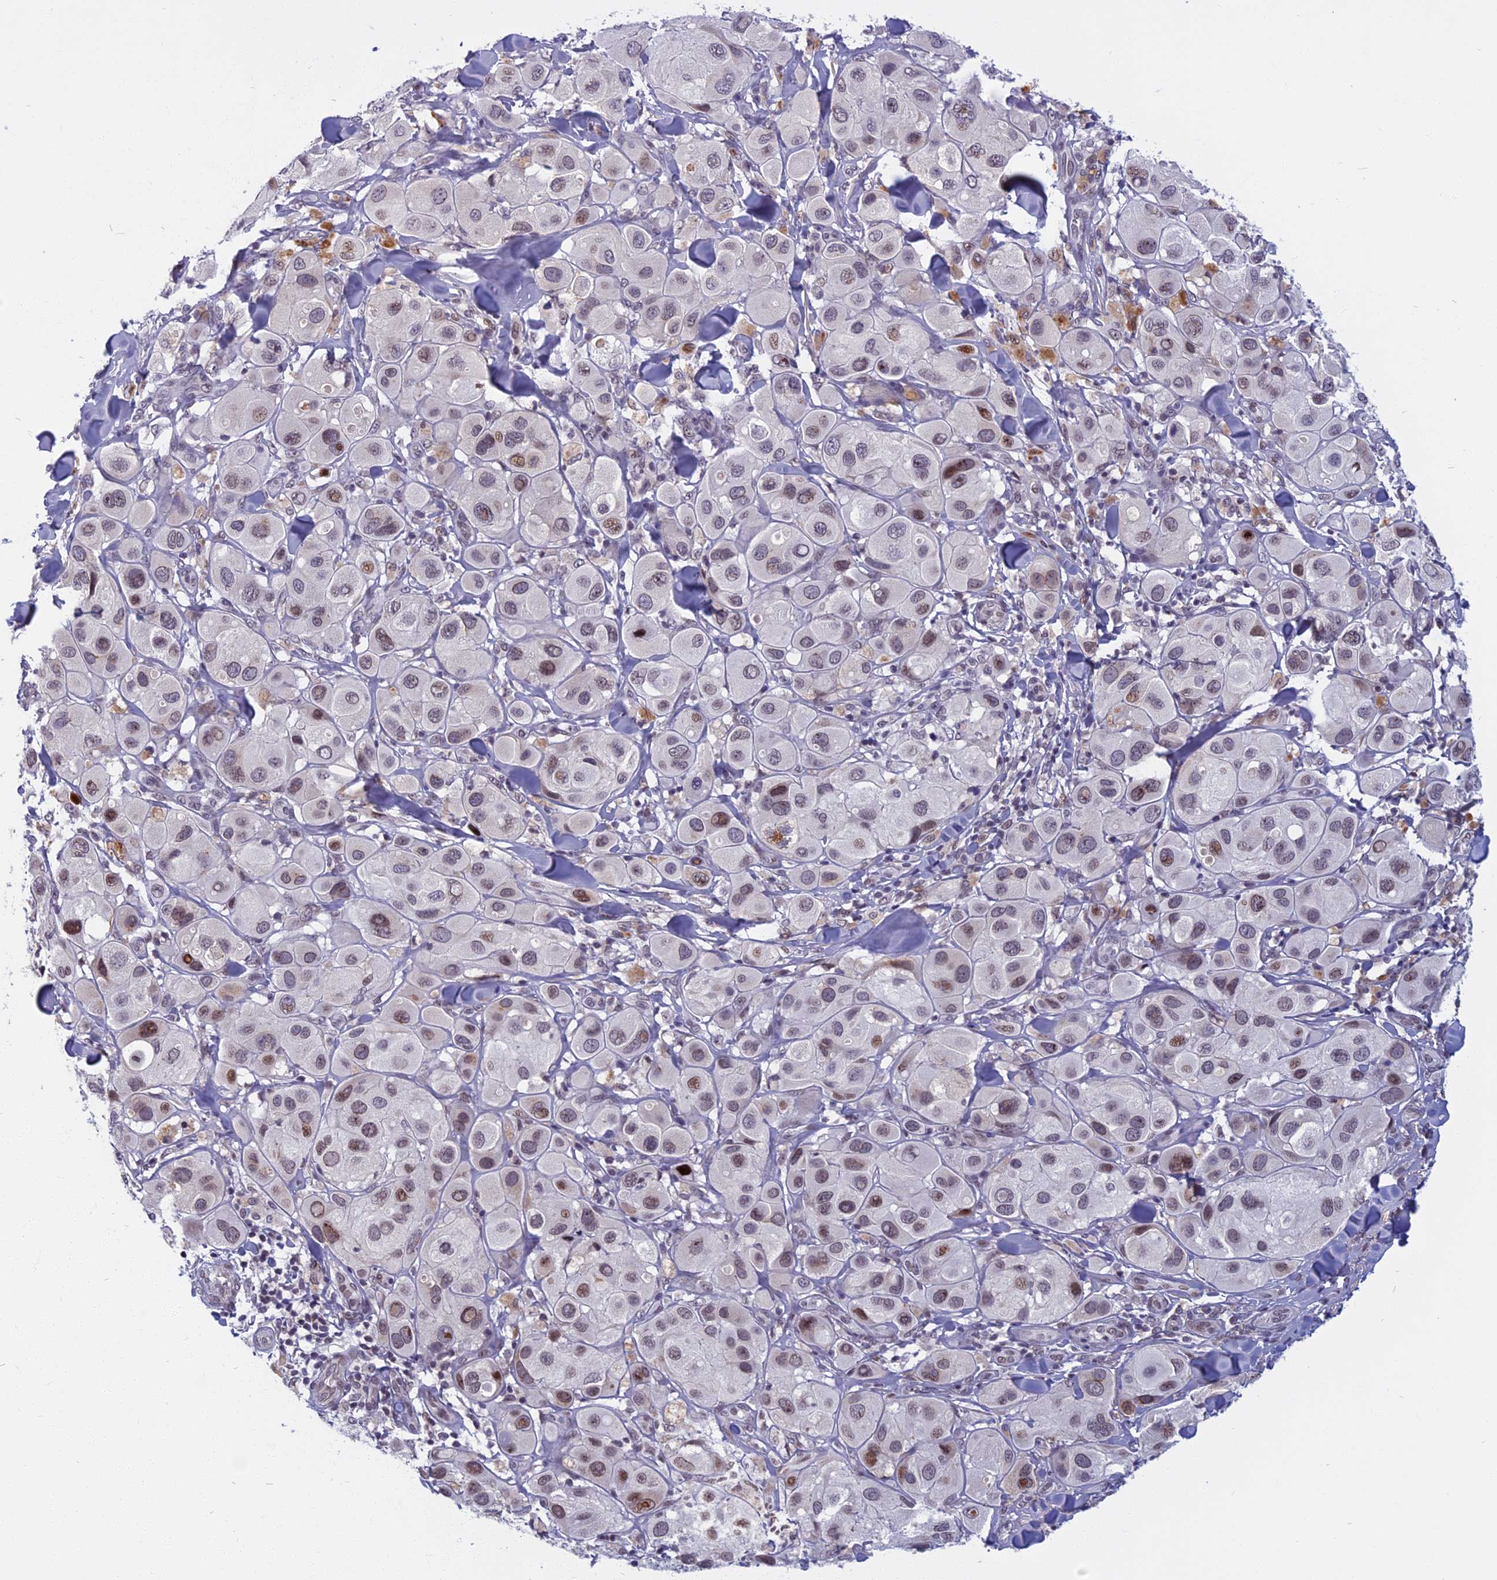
{"staining": {"intensity": "moderate", "quantity": "<25%", "location": "nuclear"}, "tissue": "melanoma", "cell_type": "Tumor cells", "image_type": "cancer", "snomed": [{"axis": "morphology", "description": "Malignant melanoma, Metastatic site"}, {"axis": "topography", "description": "Skin"}], "caption": "IHC of melanoma exhibits low levels of moderate nuclear positivity in about <25% of tumor cells.", "gene": "CDC7", "patient": {"sex": "male", "age": 41}}